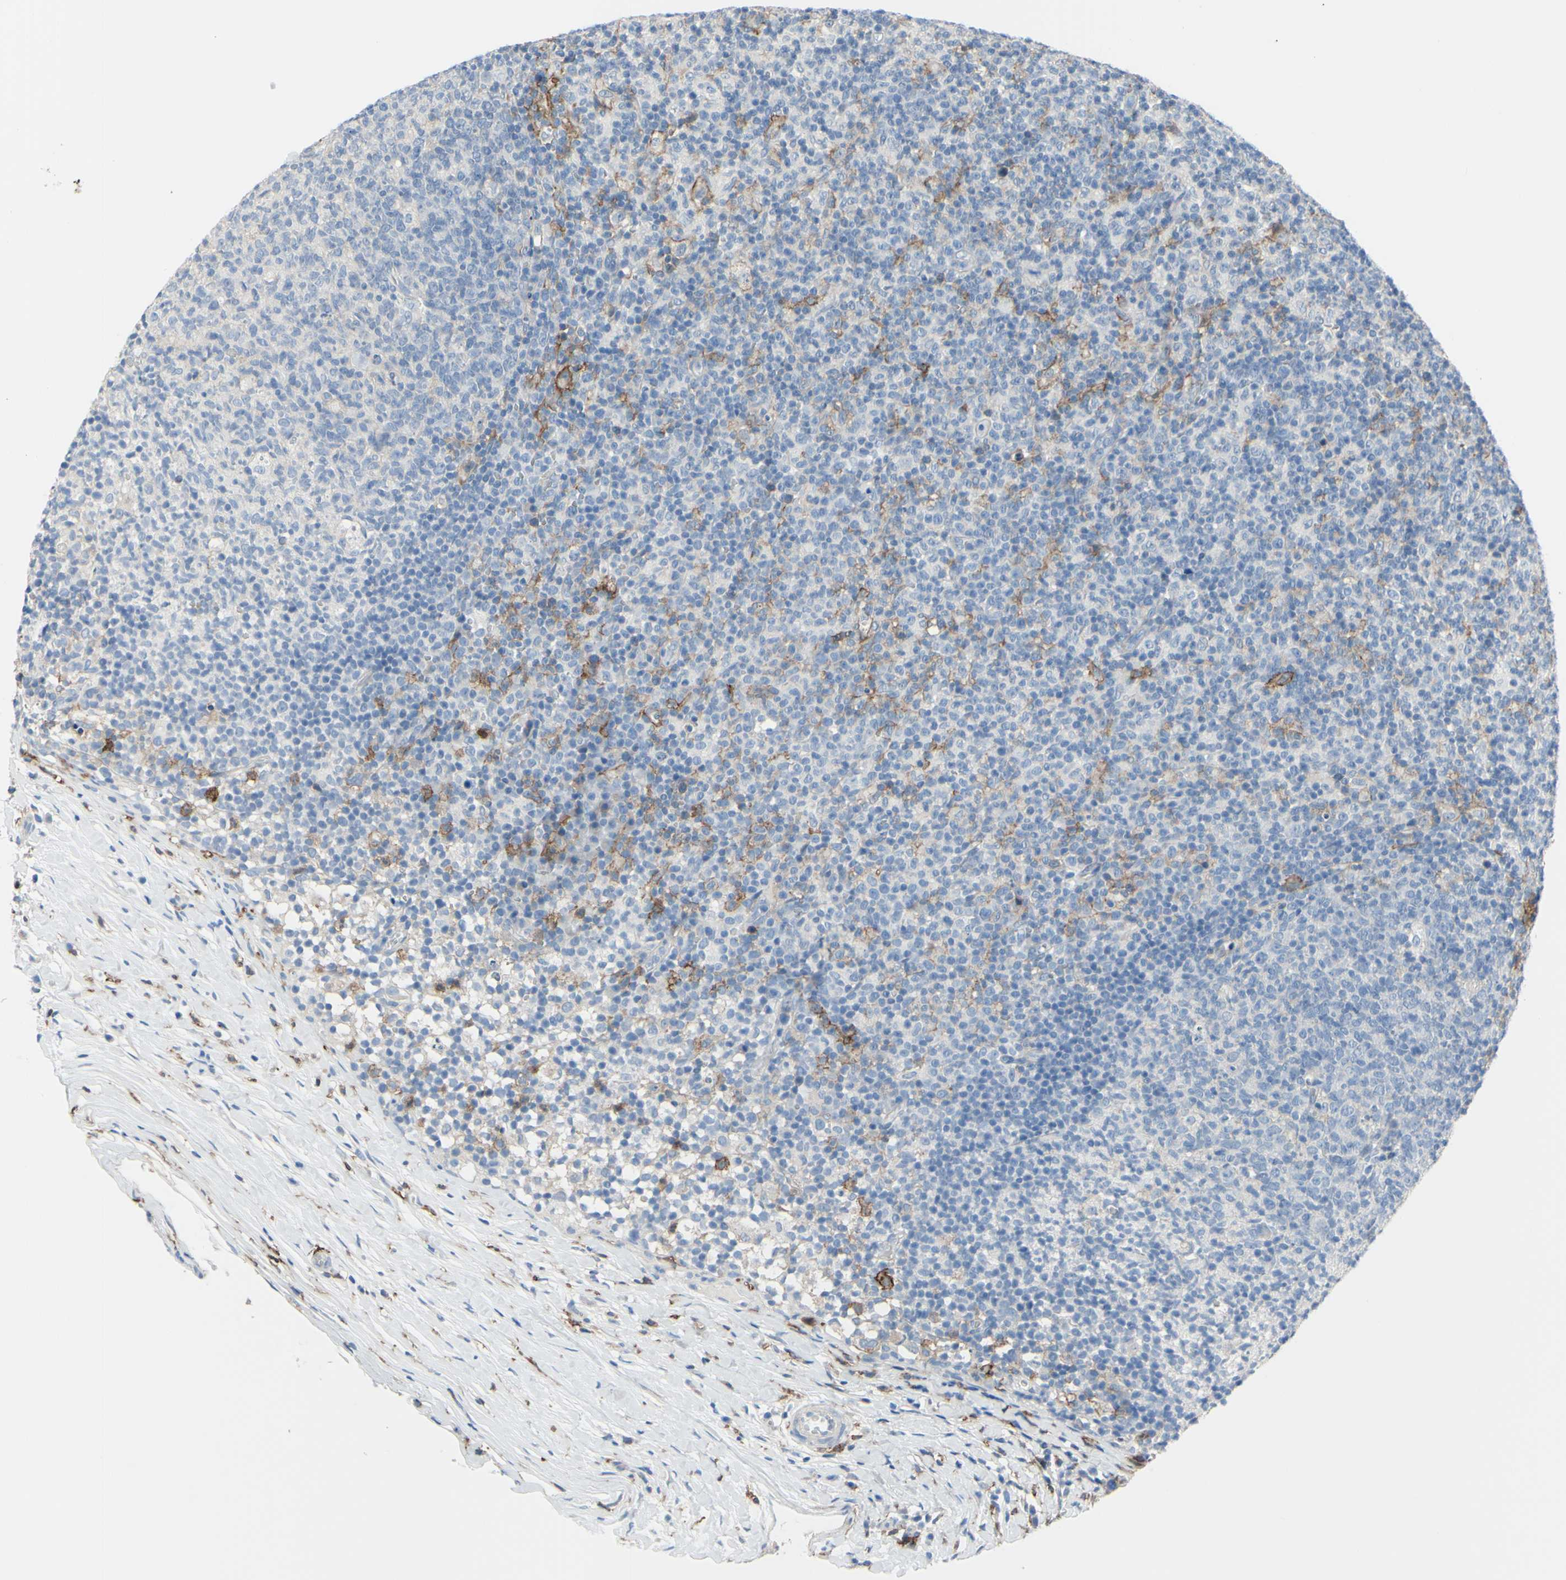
{"staining": {"intensity": "weak", "quantity": "25%-75%", "location": "cytoplasmic/membranous"}, "tissue": "lymph node", "cell_type": "Germinal center cells", "image_type": "normal", "snomed": [{"axis": "morphology", "description": "Normal tissue, NOS"}, {"axis": "morphology", "description": "Inflammation, NOS"}, {"axis": "topography", "description": "Lymph node"}], "caption": "Human lymph node stained for a protein (brown) demonstrates weak cytoplasmic/membranous positive expression in about 25%-75% of germinal center cells.", "gene": "FCGR2A", "patient": {"sex": "male", "age": 55}}